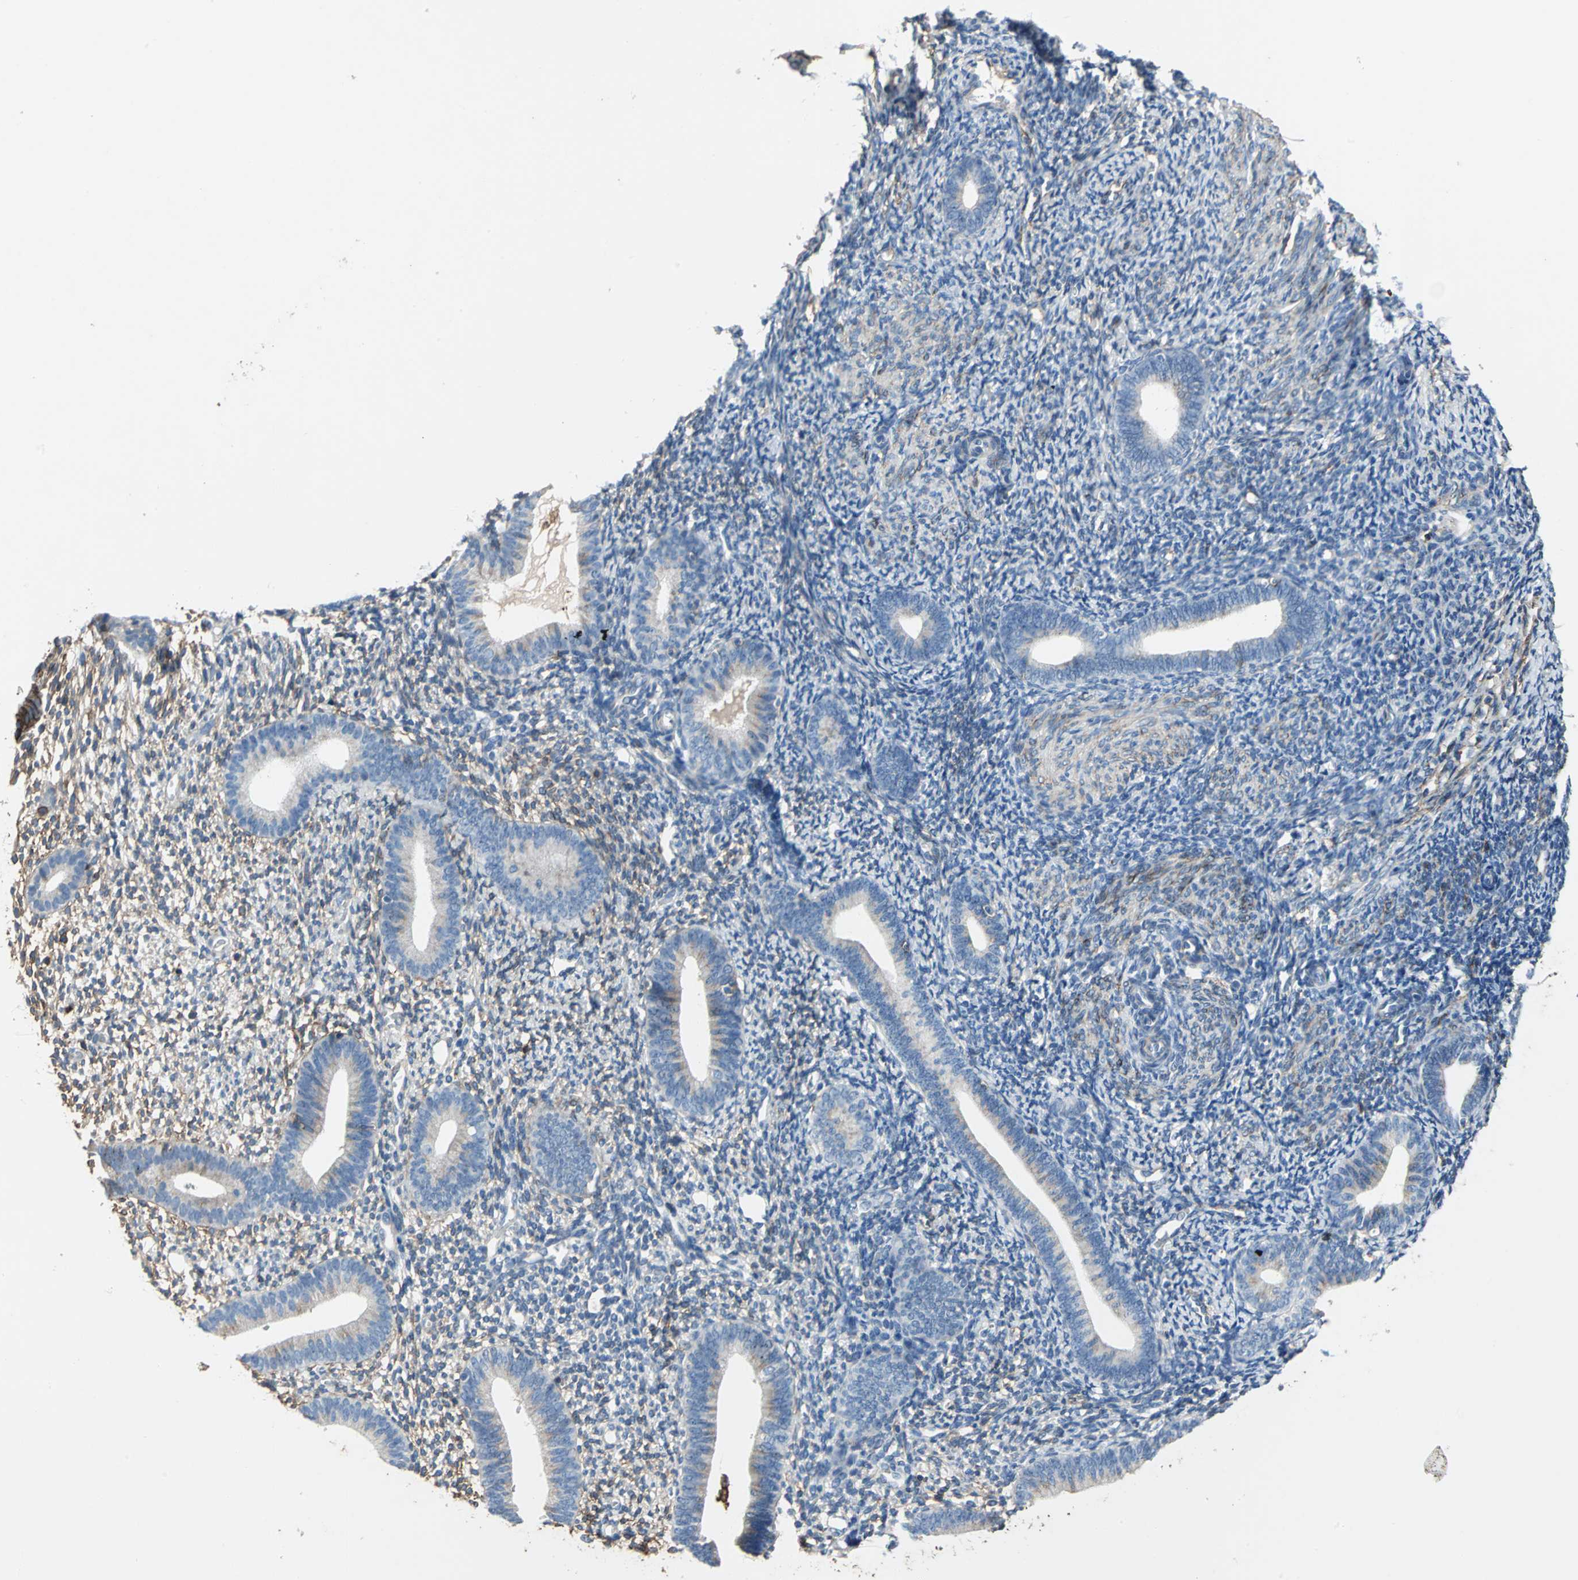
{"staining": {"intensity": "weak", "quantity": "<25%", "location": "cytoplasmic/membranous"}, "tissue": "endometrium", "cell_type": "Cells in endometrial stroma", "image_type": "normal", "snomed": [{"axis": "morphology", "description": "Normal tissue, NOS"}, {"axis": "topography", "description": "Smooth muscle"}, {"axis": "topography", "description": "Endometrium"}], "caption": "This photomicrograph is of unremarkable endometrium stained with immunohistochemistry (IHC) to label a protein in brown with the nuclei are counter-stained blue. There is no staining in cells in endometrial stroma. The staining was performed using DAB (3,3'-diaminobenzidine) to visualize the protein expression in brown, while the nuclei were stained in blue with hematoxylin (Magnification: 20x).", "gene": "CD44", "patient": {"sex": "female", "age": 57}}